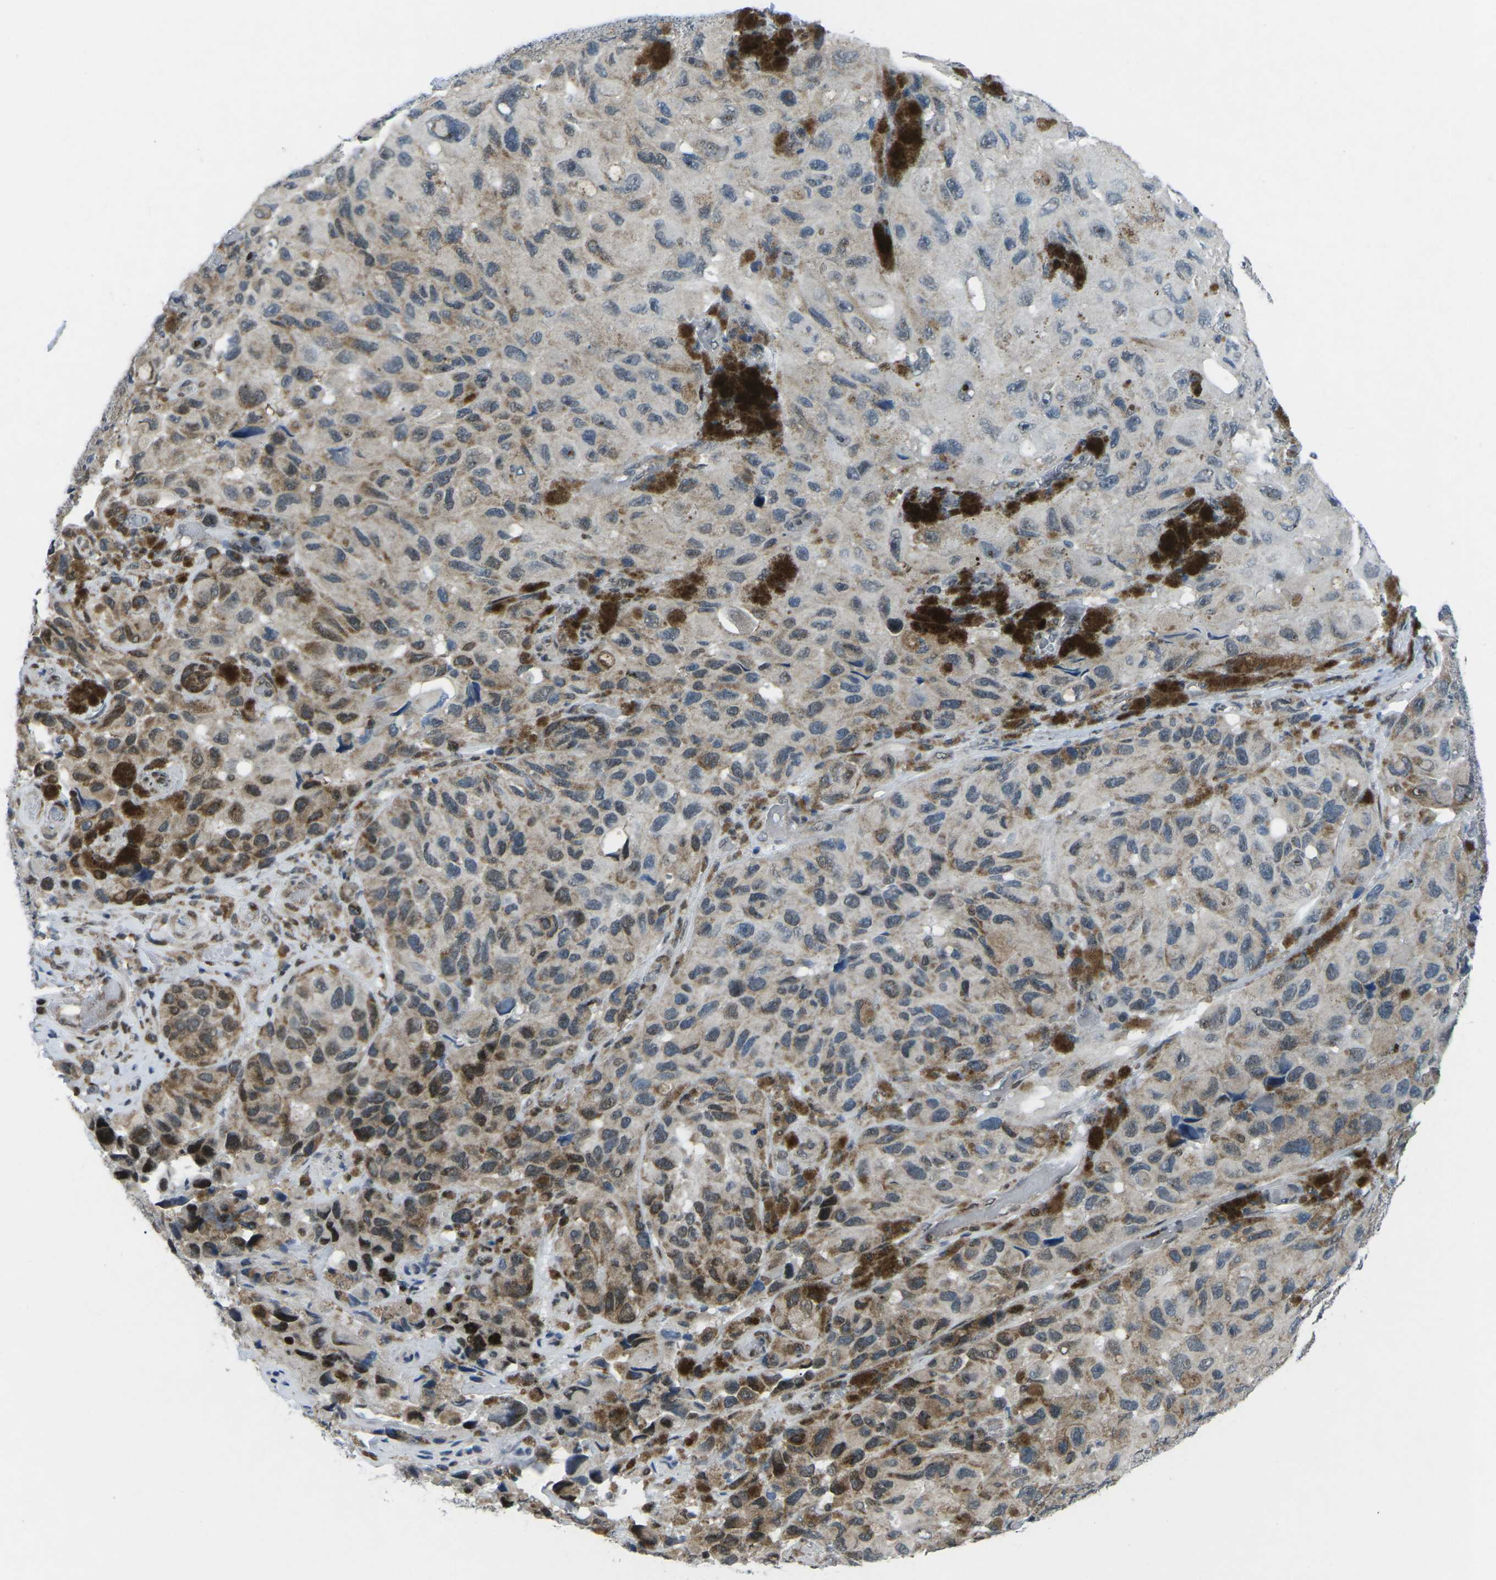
{"staining": {"intensity": "moderate", "quantity": "25%-75%", "location": "cytoplasmic/membranous,nuclear"}, "tissue": "melanoma", "cell_type": "Tumor cells", "image_type": "cancer", "snomed": [{"axis": "morphology", "description": "Malignant melanoma, NOS"}, {"axis": "topography", "description": "Skin"}], "caption": "An image of malignant melanoma stained for a protein displays moderate cytoplasmic/membranous and nuclear brown staining in tumor cells. (brown staining indicates protein expression, while blue staining denotes nuclei).", "gene": "MBNL1", "patient": {"sex": "female", "age": 73}}